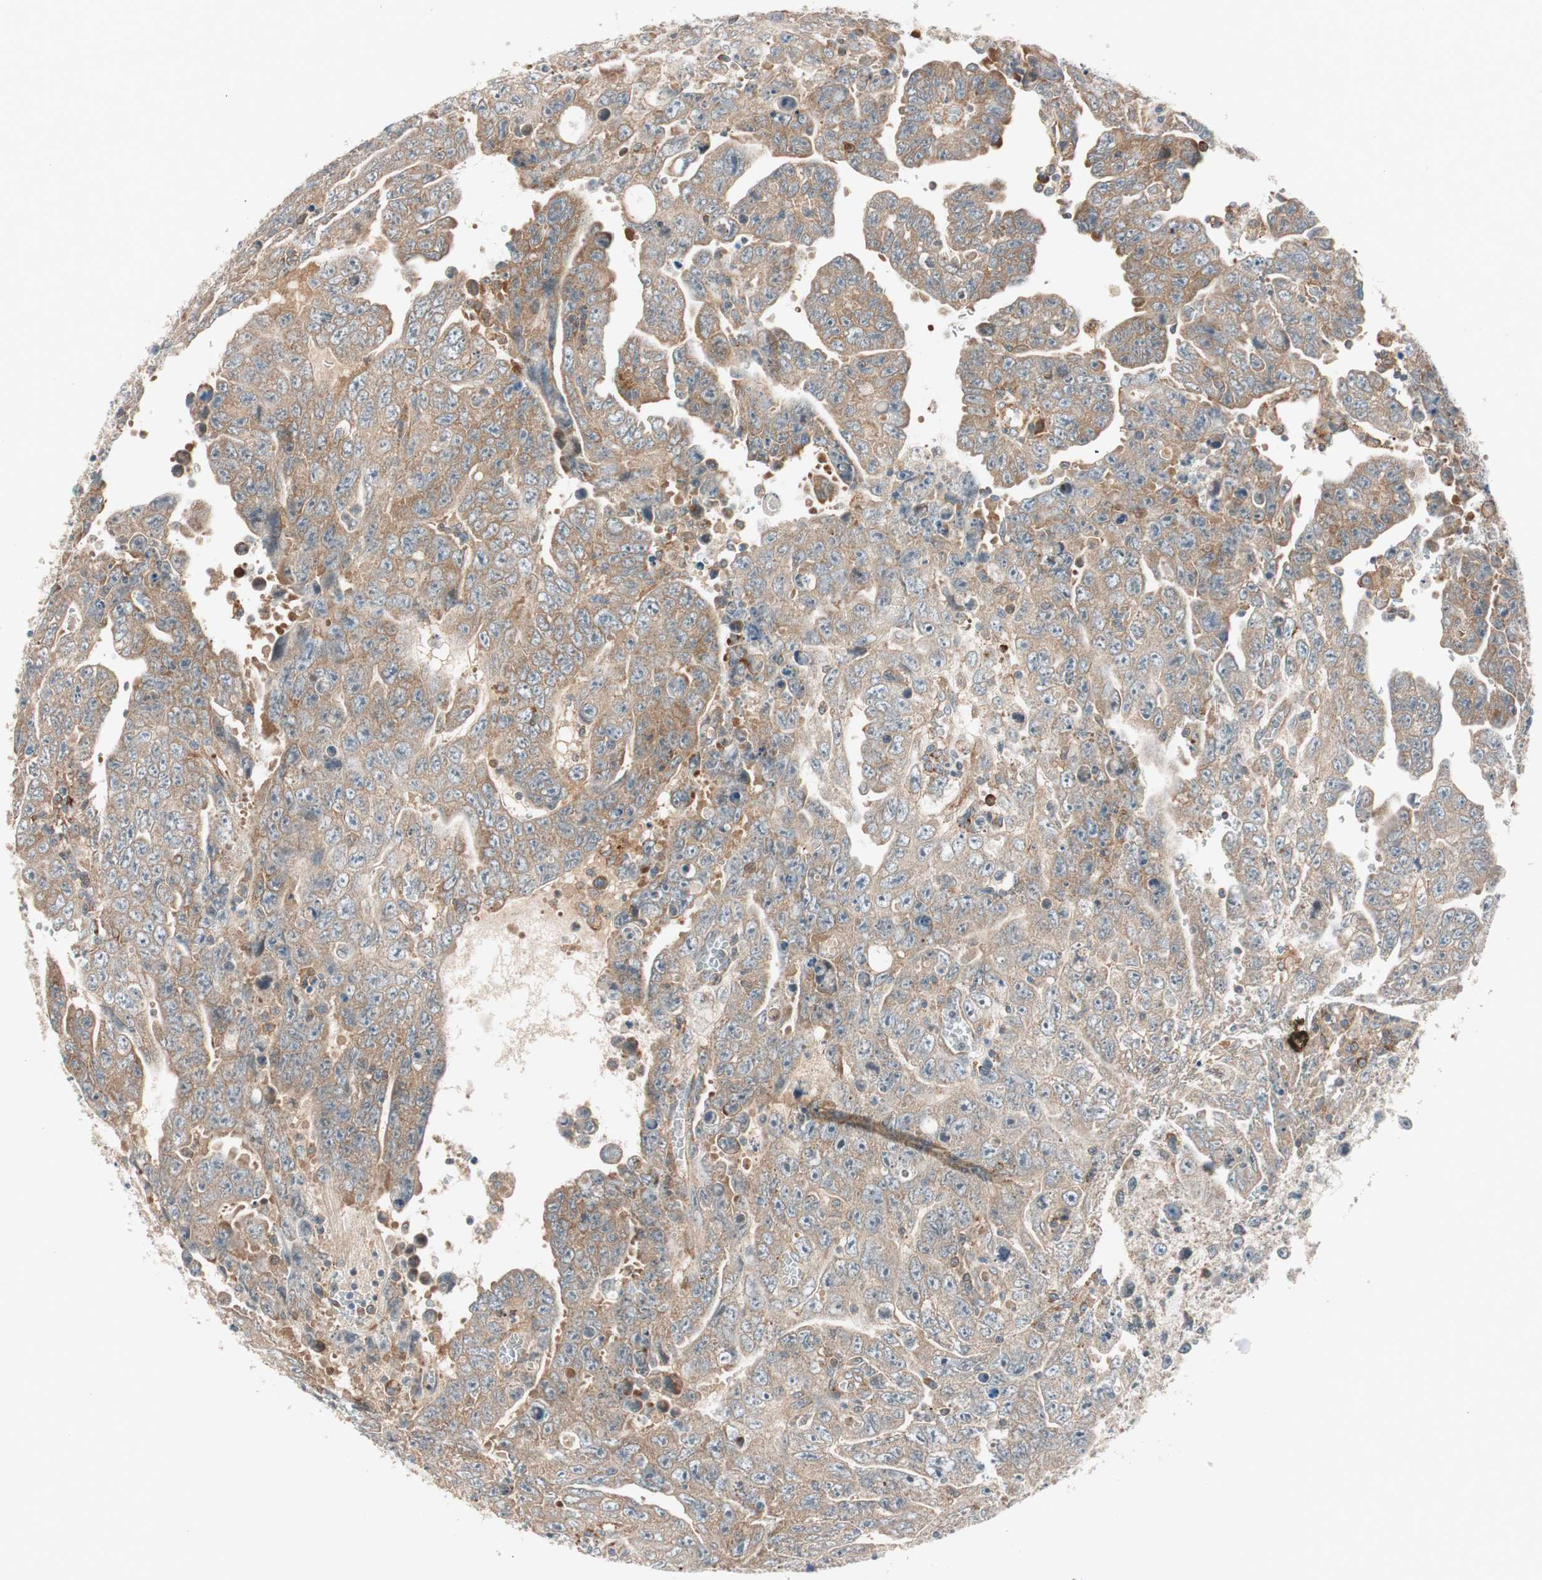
{"staining": {"intensity": "weak", "quantity": ">75%", "location": "cytoplasmic/membranous"}, "tissue": "testis cancer", "cell_type": "Tumor cells", "image_type": "cancer", "snomed": [{"axis": "morphology", "description": "Carcinoma, Embryonal, NOS"}, {"axis": "topography", "description": "Testis"}], "caption": "Testis cancer (embryonal carcinoma) stained for a protein reveals weak cytoplasmic/membranous positivity in tumor cells.", "gene": "ABI1", "patient": {"sex": "male", "age": 28}}